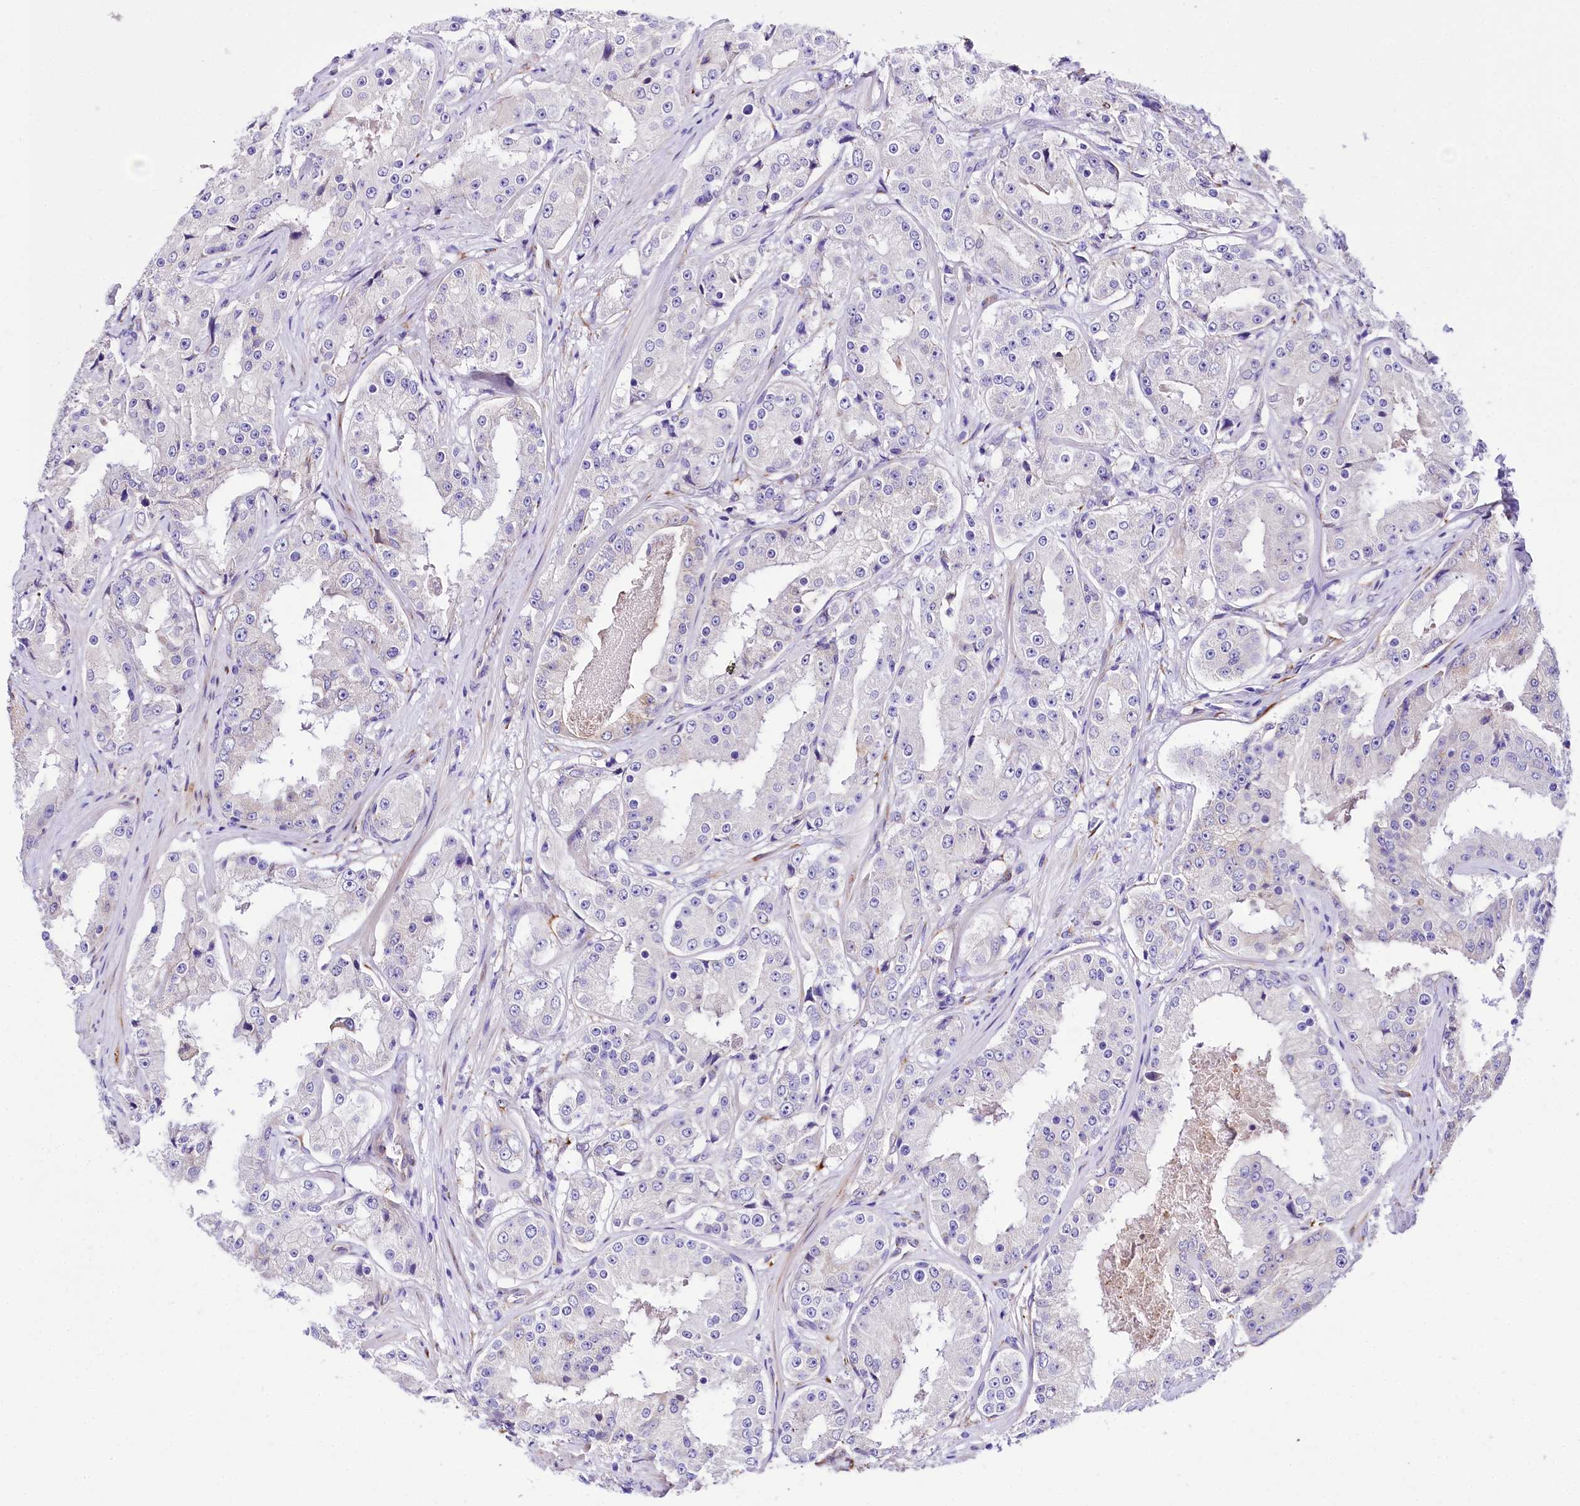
{"staining": {"intensity": "negative", "quantity": "none", "location": "none"}, "tissue": "prostate cancer", "cell_type": "Tumor cells", "image_type": "cancer", "snomed": [{"axis": "morphology", "description": "Adenocarcinoma, High grade"}, {"axis": "topography", "description": "Prostate"}], "caption": "The photomicrograph exhibits no staining of tumor cells in prostate high-grade adenocarcinoma.", "gene": "A2ML1", "patient": {"sex": "male", "age": 73}}